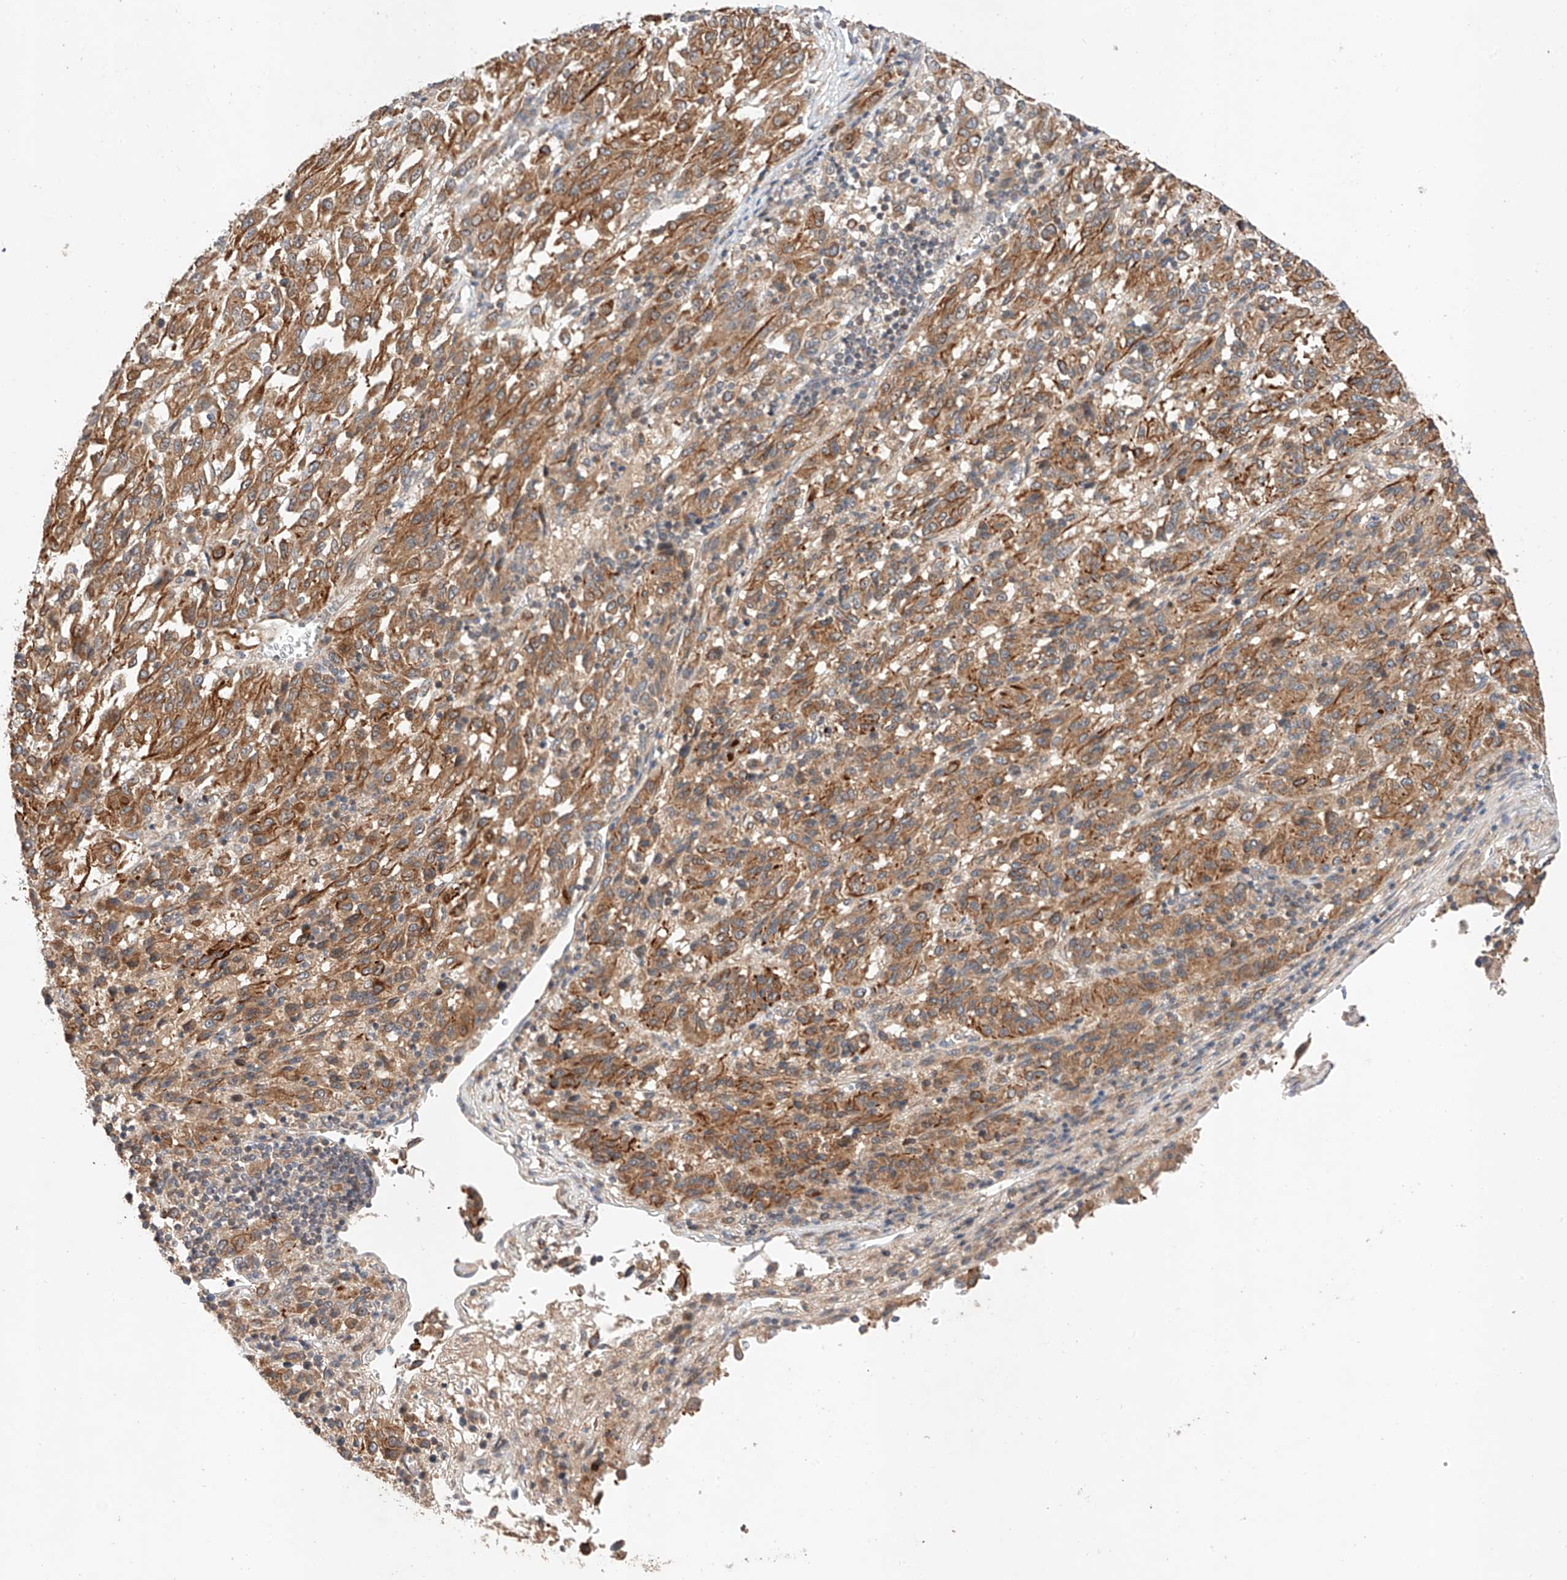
{"staining": {"intensity": "moderate", "quantity": ">75%", "location": "cytoplasmic/membranous"}, "tissue": "melanoma", "cell_type": "Tumor cells", "image_type": "cancer", "snomed": [{"axis": "morphology", "description": "Malignant melanoma, Metastatic site"}, {"axis": "topography", "description": "Lung"}], "caption": "Immunohistochemistry of human melanoma shows medium levels of moderate cytoplasmic/membranous positivity in approximately >75% of tumor cells.", "gene": "RAB23", "patient": {"sex": "male", "age": 64}}